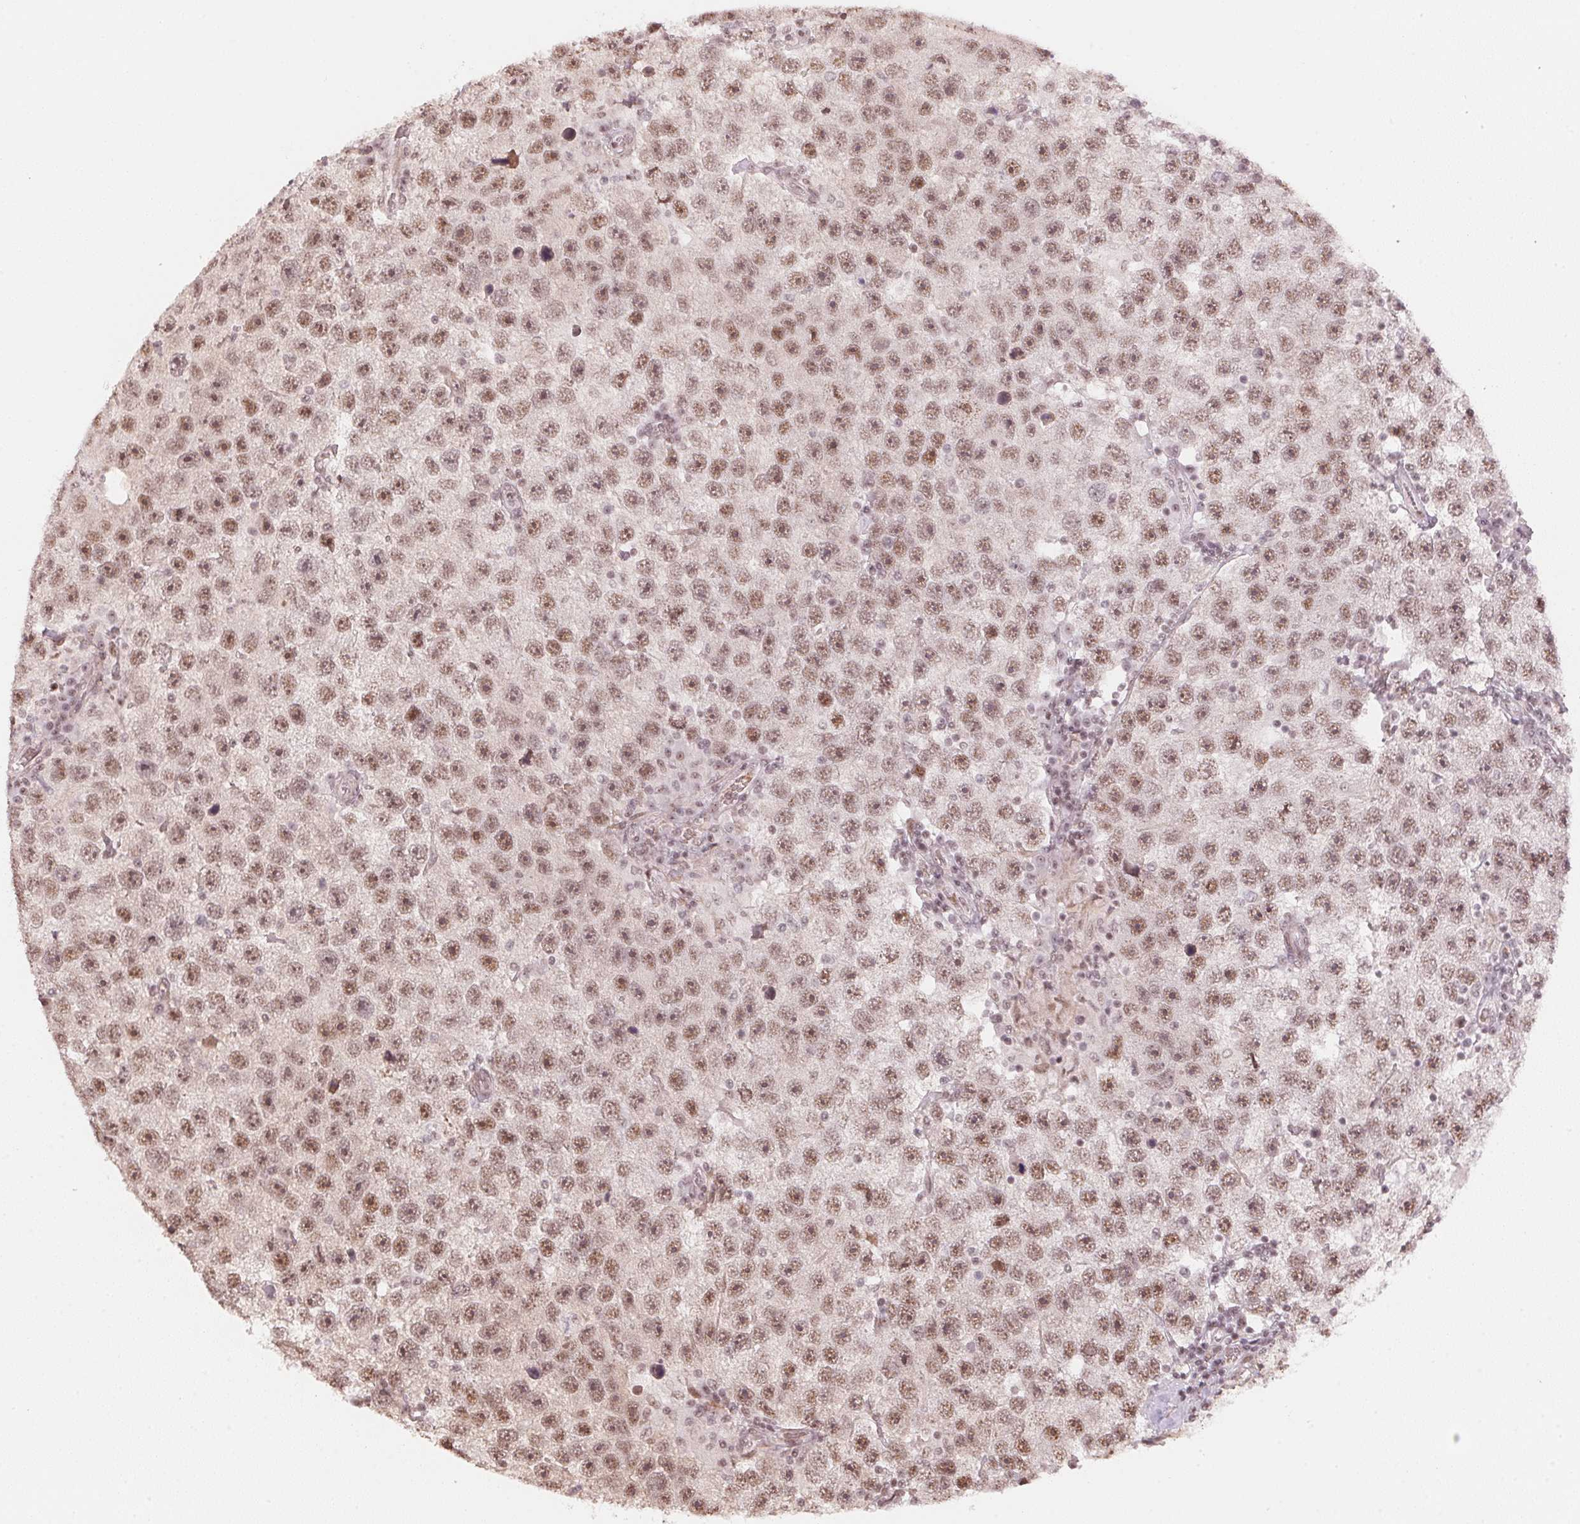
{"staining": {"intensity": "moderate", "quantity": ">75%", "location": "nuclear"}, "tissue": "testis cancer", "cell_type": "Tumor cells", "image_type": "cancer", "snomed": [{"axis": "morphology", "description": "Seminoma, NOS"}, {"axis": "topography", "description": "Testis"}], "caption": "Tumor cells show medium levels of moderate nuclear positivity in approximately >75% of cells in seminoma (testis).", "gene": "KAT6A", "patient": {"sex": "male", "age": 26}}